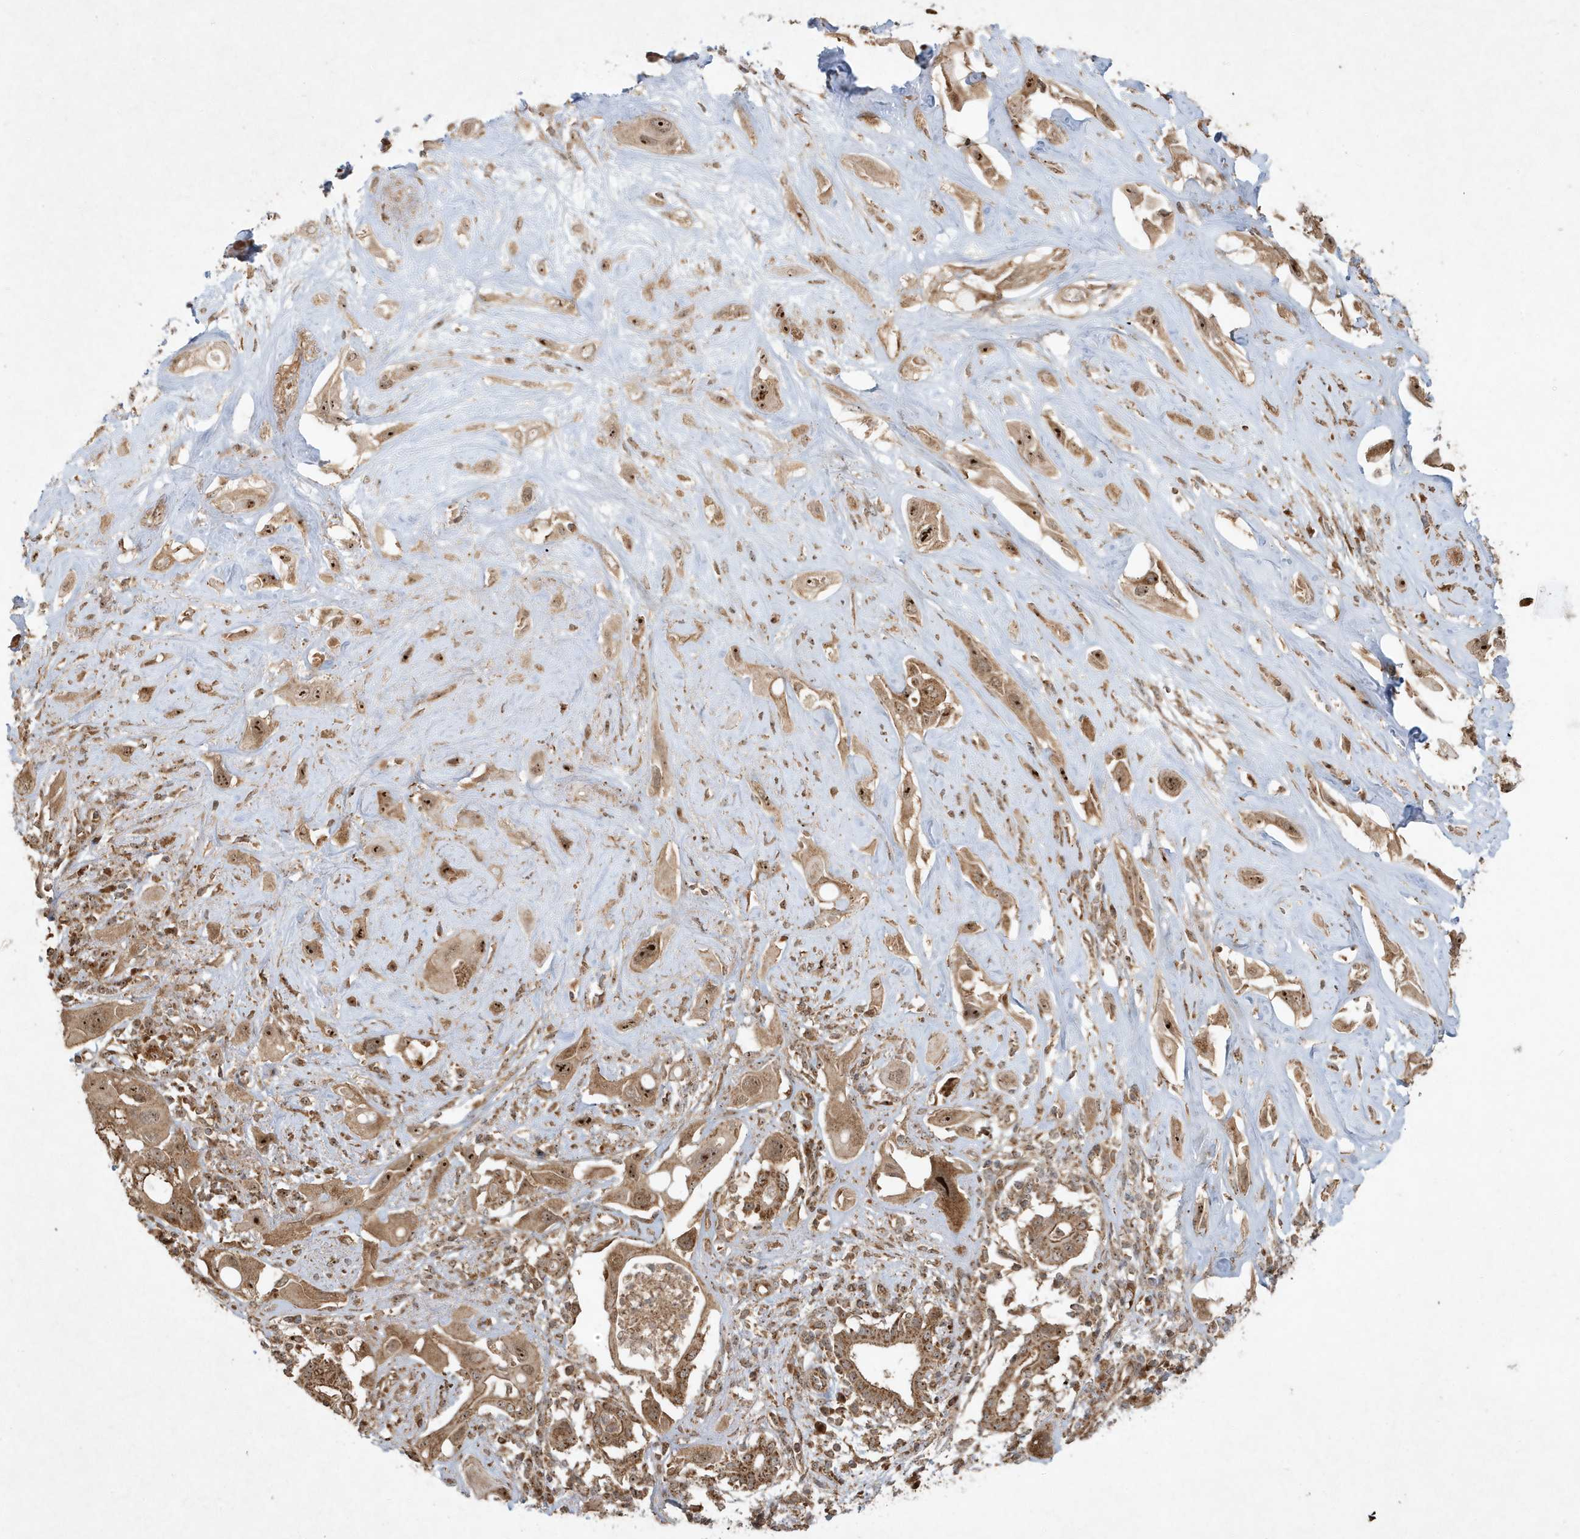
{"staining": {"intensity": "strong", "quantity": ">75%", "location": "cytoplasmic/membranous,nuclear"}, "tissue": "pancreatic cancer", "cell_type": "Tumor cells", "image_type": "cancer", "snomed": [{"axis": "morphology", "description": "Adenocarcinoma, NOS"}, {"axis": "topography", "description": "Pancreas"}], "caption": "Immunohistochemistry of pancreatic cancer (adenocarcinoma) exhibits high levels of strong cytoplasmic/membranous and nuclear positivity in about >75% of tumor cells.", "gene": "ABCB9", "patient": {"sex": "male", "age": 68}}